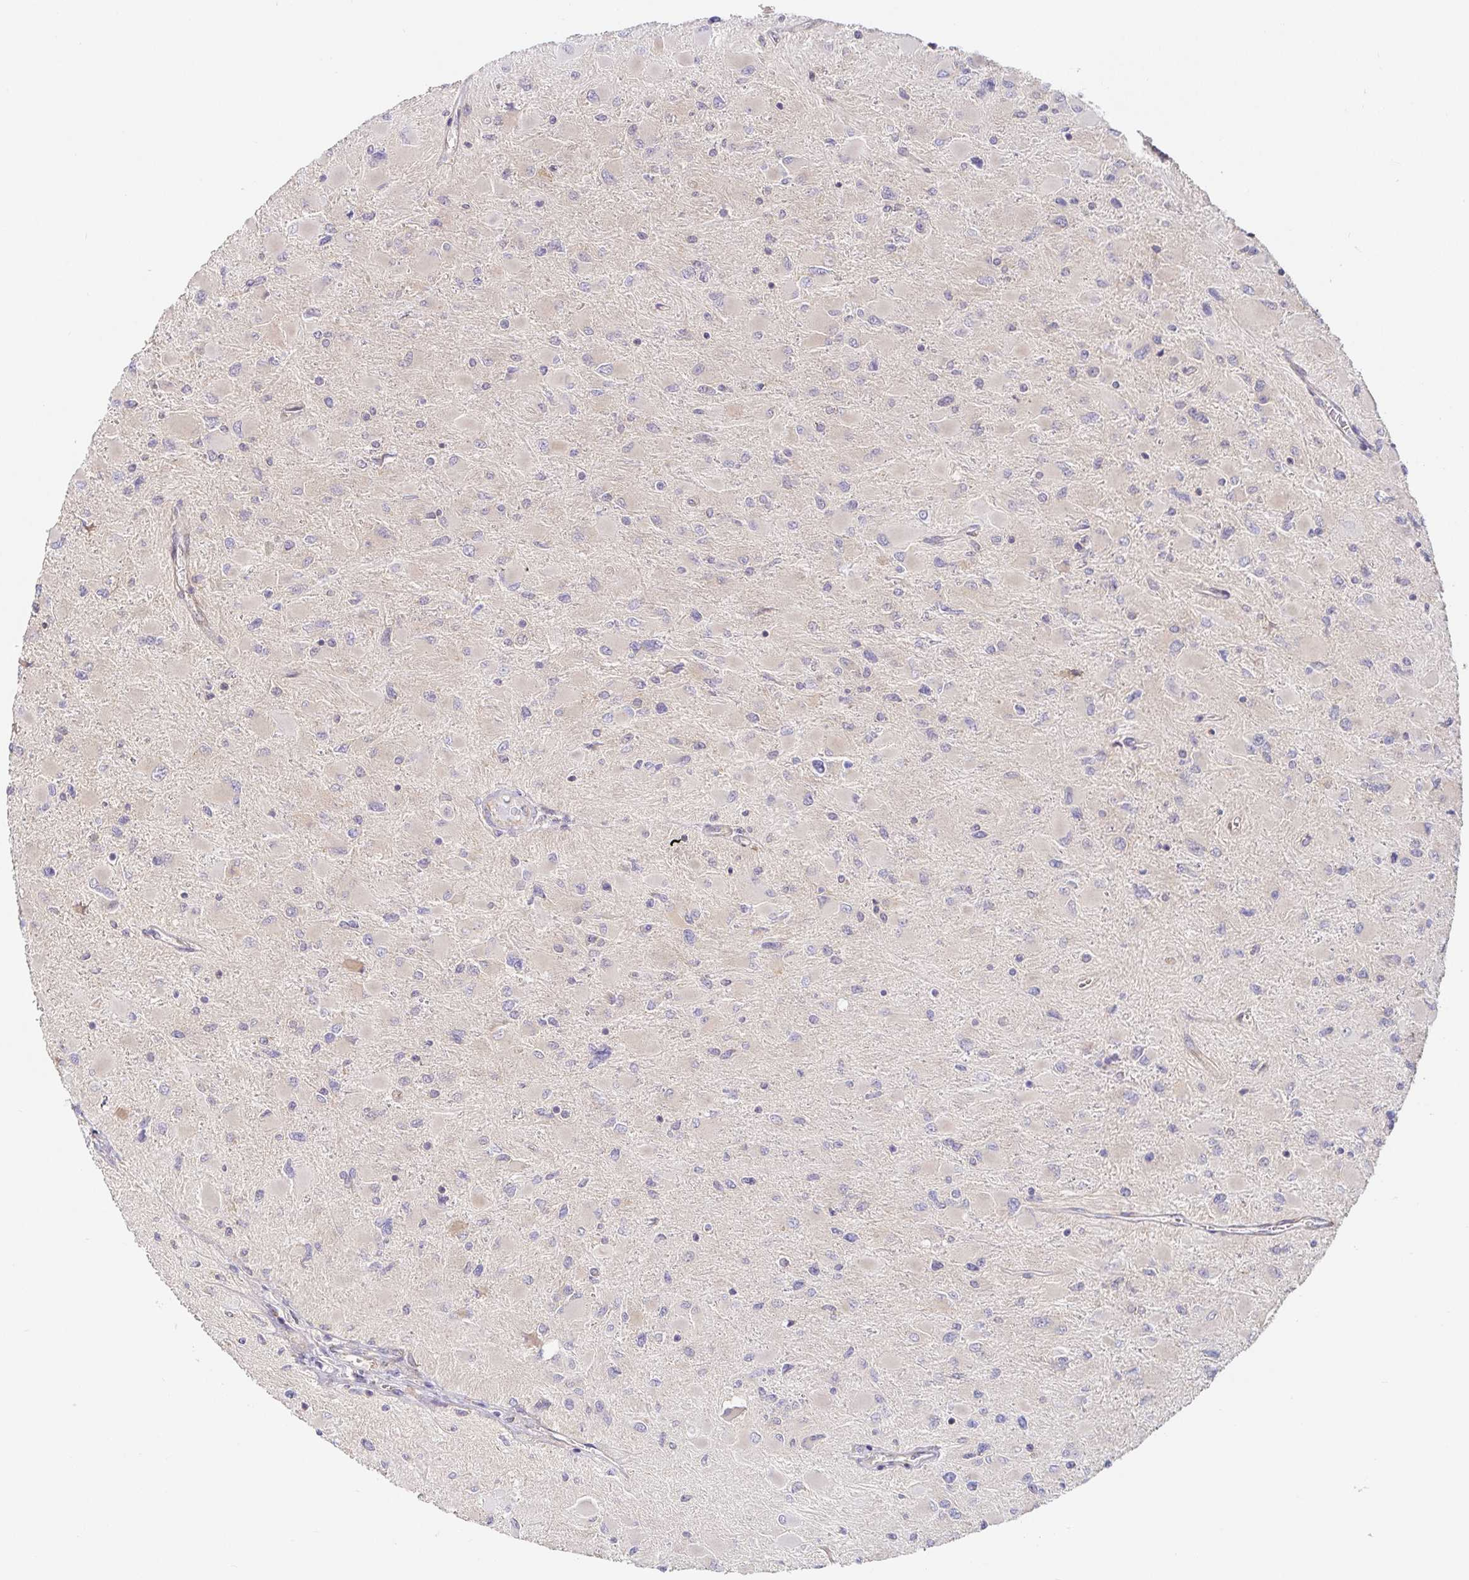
{"staining": {"intensity": "negative", "quantity": "none", "location": "none"}, "tissue": "glioma", "cell_type": "Tumor cells", "image_type": "cancer", "snomed": [{"axis": "morphology", "description": "Glioma, malignant, High grade"}, {"axis": "topography", "description": "Cerebral cortex"}], "caption": "Tumor cells are negative for protein expression in human malignant glioma (high-grade).", "gene": "PDPK1", "patient": {"sex": "female", "age": 36}}